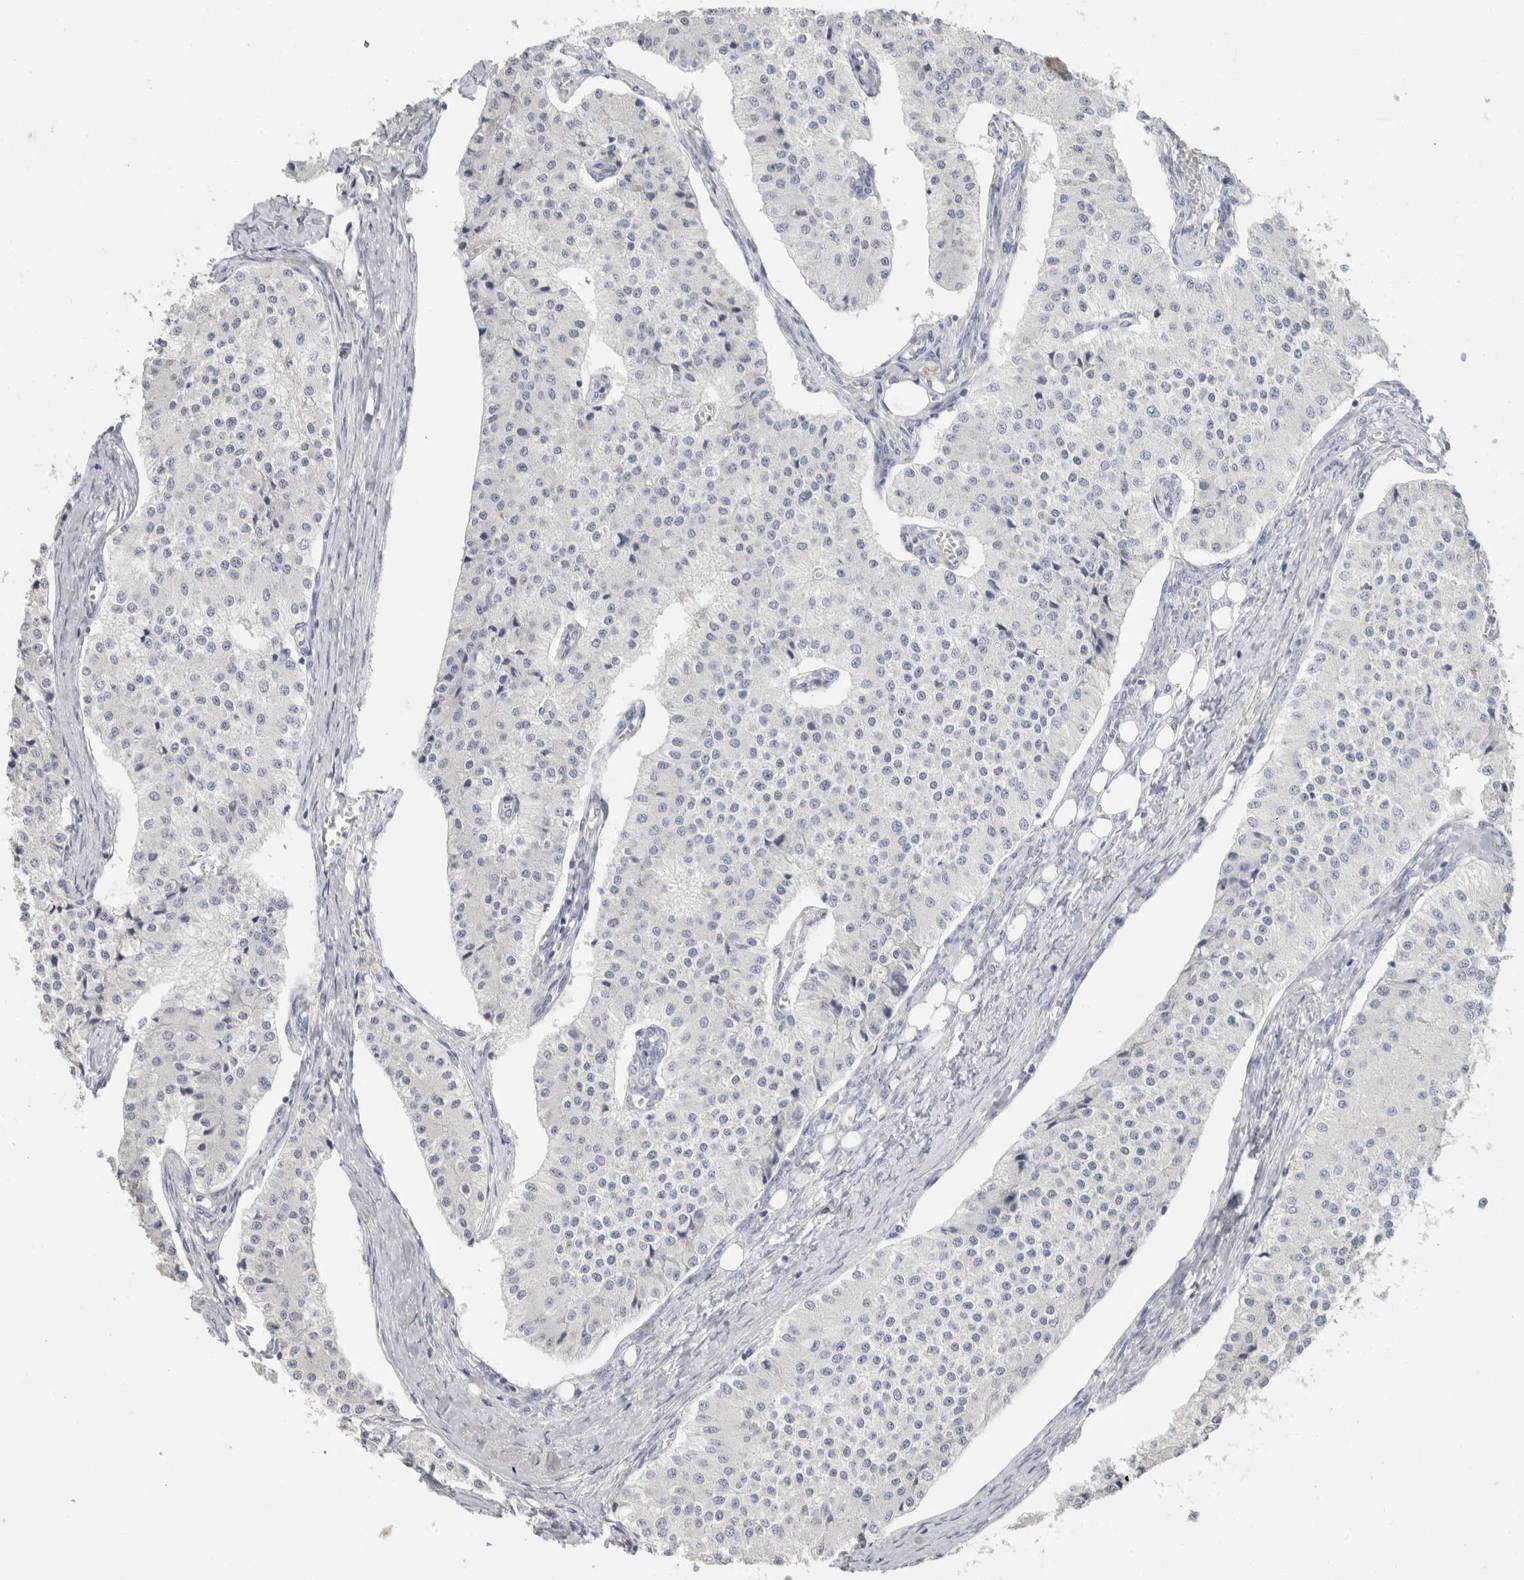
{"staining": {"intensity": "negative", "quantity": "none", "location": "none"}, "tissue": "carcinoid", "cell_type": "Tumor cells", "image_type": "cancer", "snomed": [{"axis": "morphology", "description": "Carcinoid, malignant, NOS"}, {"axis": "topography", "description": "Colon"}], "caption": "A high-resolution image shows immunohistochemistry (IHC) staining of carcinoid, which demonstrates no significant positivity in tumor cells.", "gene": "SLC6A1", "patient": {"sex": "female", "age": 52}}